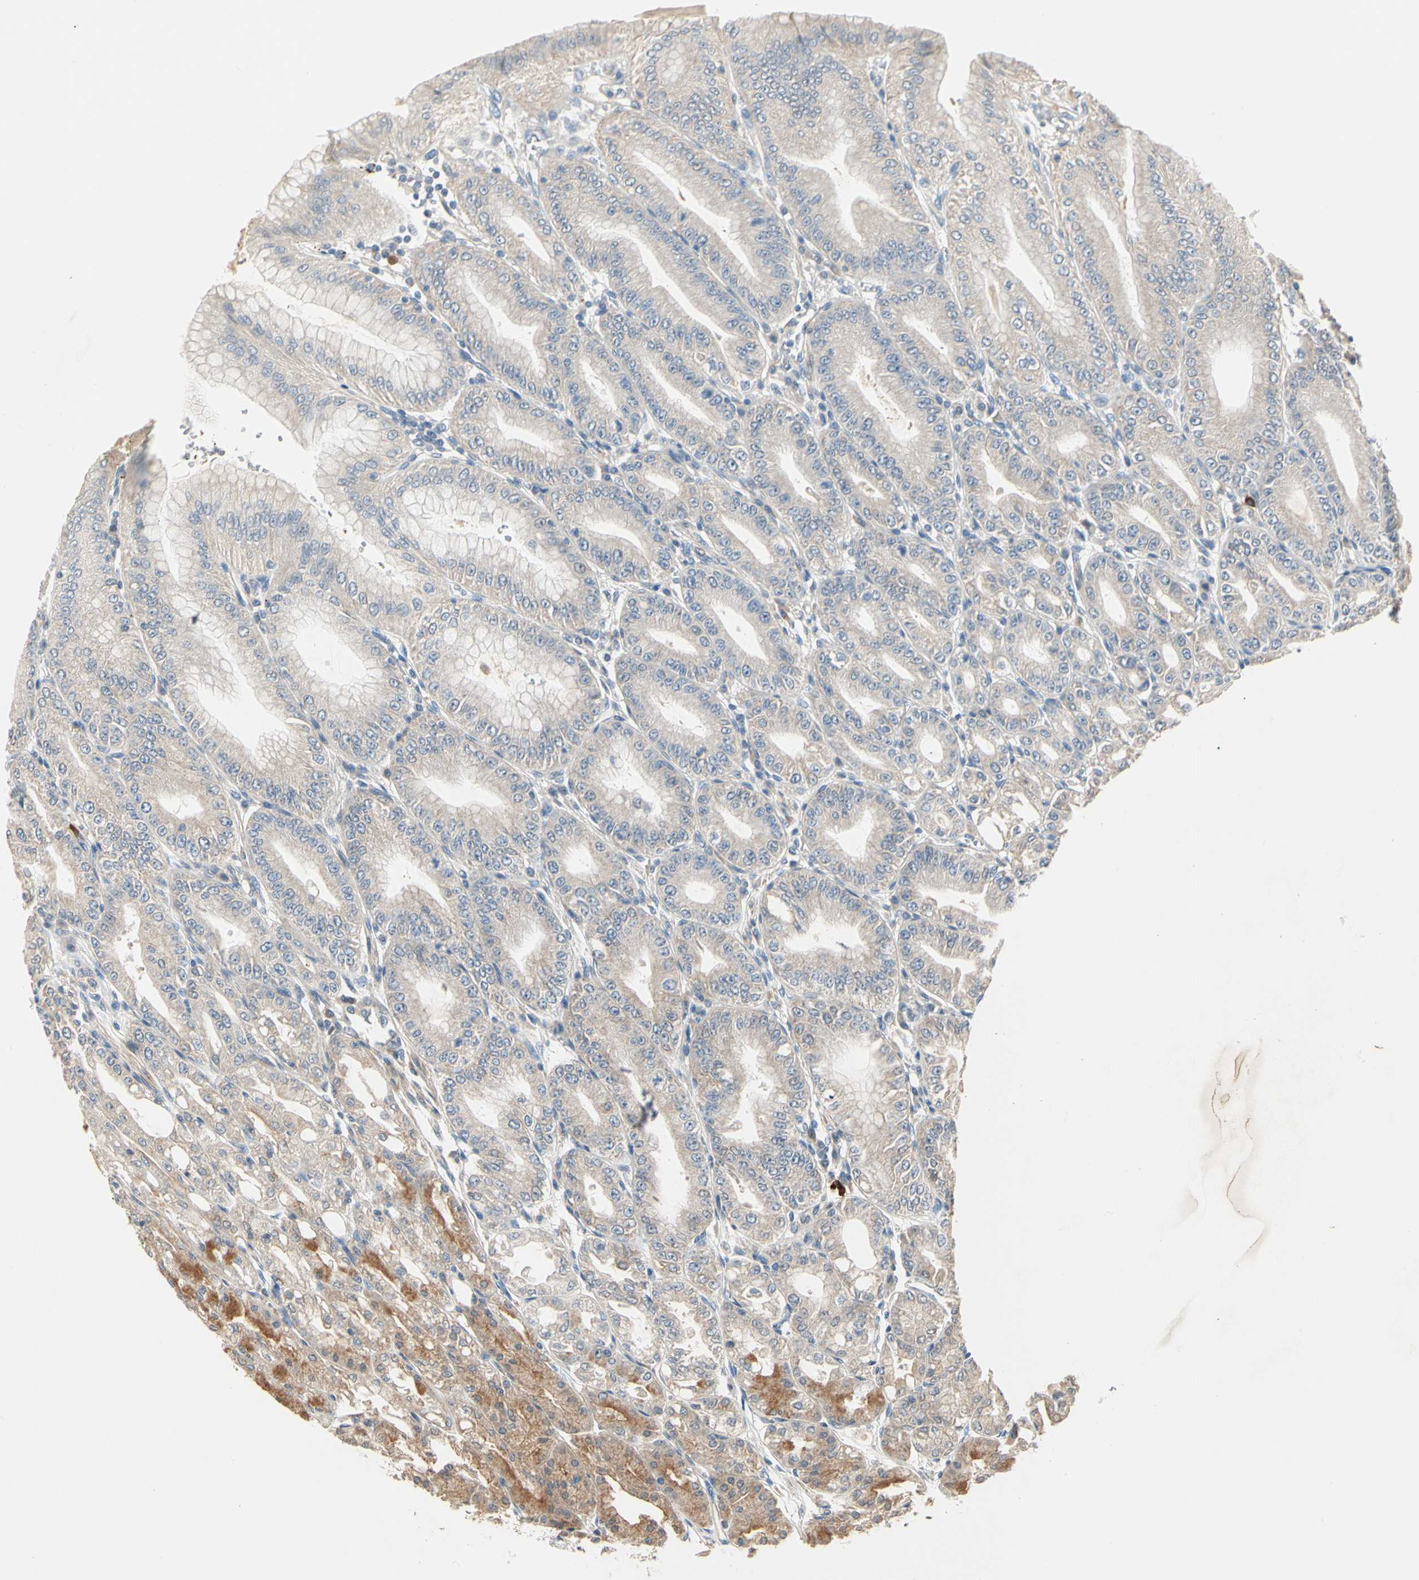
{"staining": {"intensity": "moderate", "quantity": "<25%", "location": "cytoplasmic/membranous"}, "tissue": "stomach", "cell_type": "Glandular cells", "image_type": "normal", "snomed": [{"axis": "morphology", "description": "Normal tissue, NOS"}, {"axis": "topography", "description": "Stomach, lower"}], "caption": "Protein expression analysis of unremarkable stomach demonstrates moderate cytoplasmic/membranous expression in about <25% of glandular cells.", "gene": "GPR153", "patient": {"sex": "male", "age": 71}}